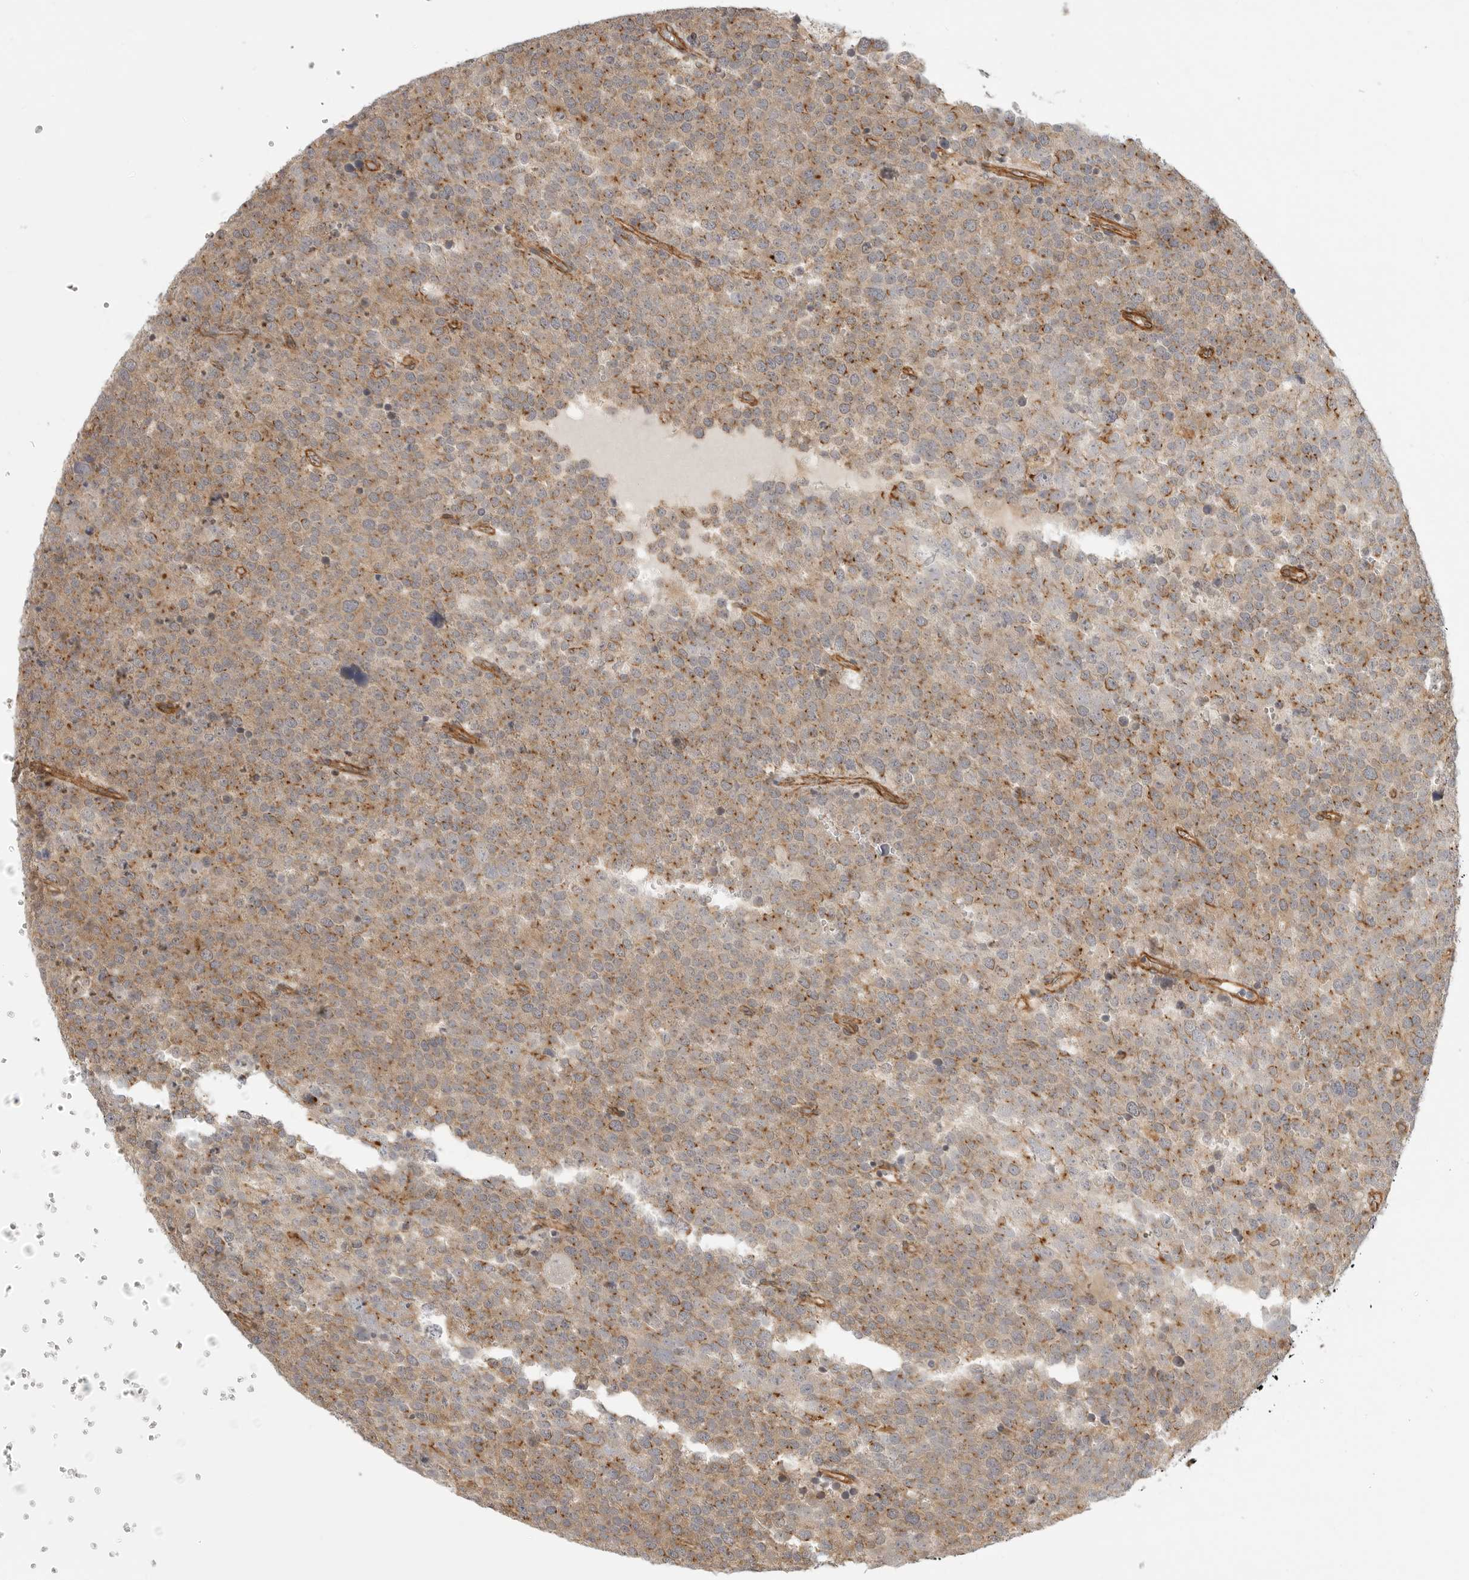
{"staining": {"intensity": "moderate", "quantity": ">75%", "location": "cytoplasmic/membranous"}, "tissue": "testis cancer", "cell_type": "Tumor cells", "image_type": "cancer", "snomed": [{"axis": "morphology", "description": "Seminoma, NOS"}, {"axis": "topography", "description": "Testis"}], "caption": "A high-resolution histopathology image shows immunohistochemistry staining of seminoma (testis), which shows moderate cytoplasmic/membranous staining in about >75% of tumor cells.", "gene": "ATOH7", "patient": {"sex": "male", "age": 71}}